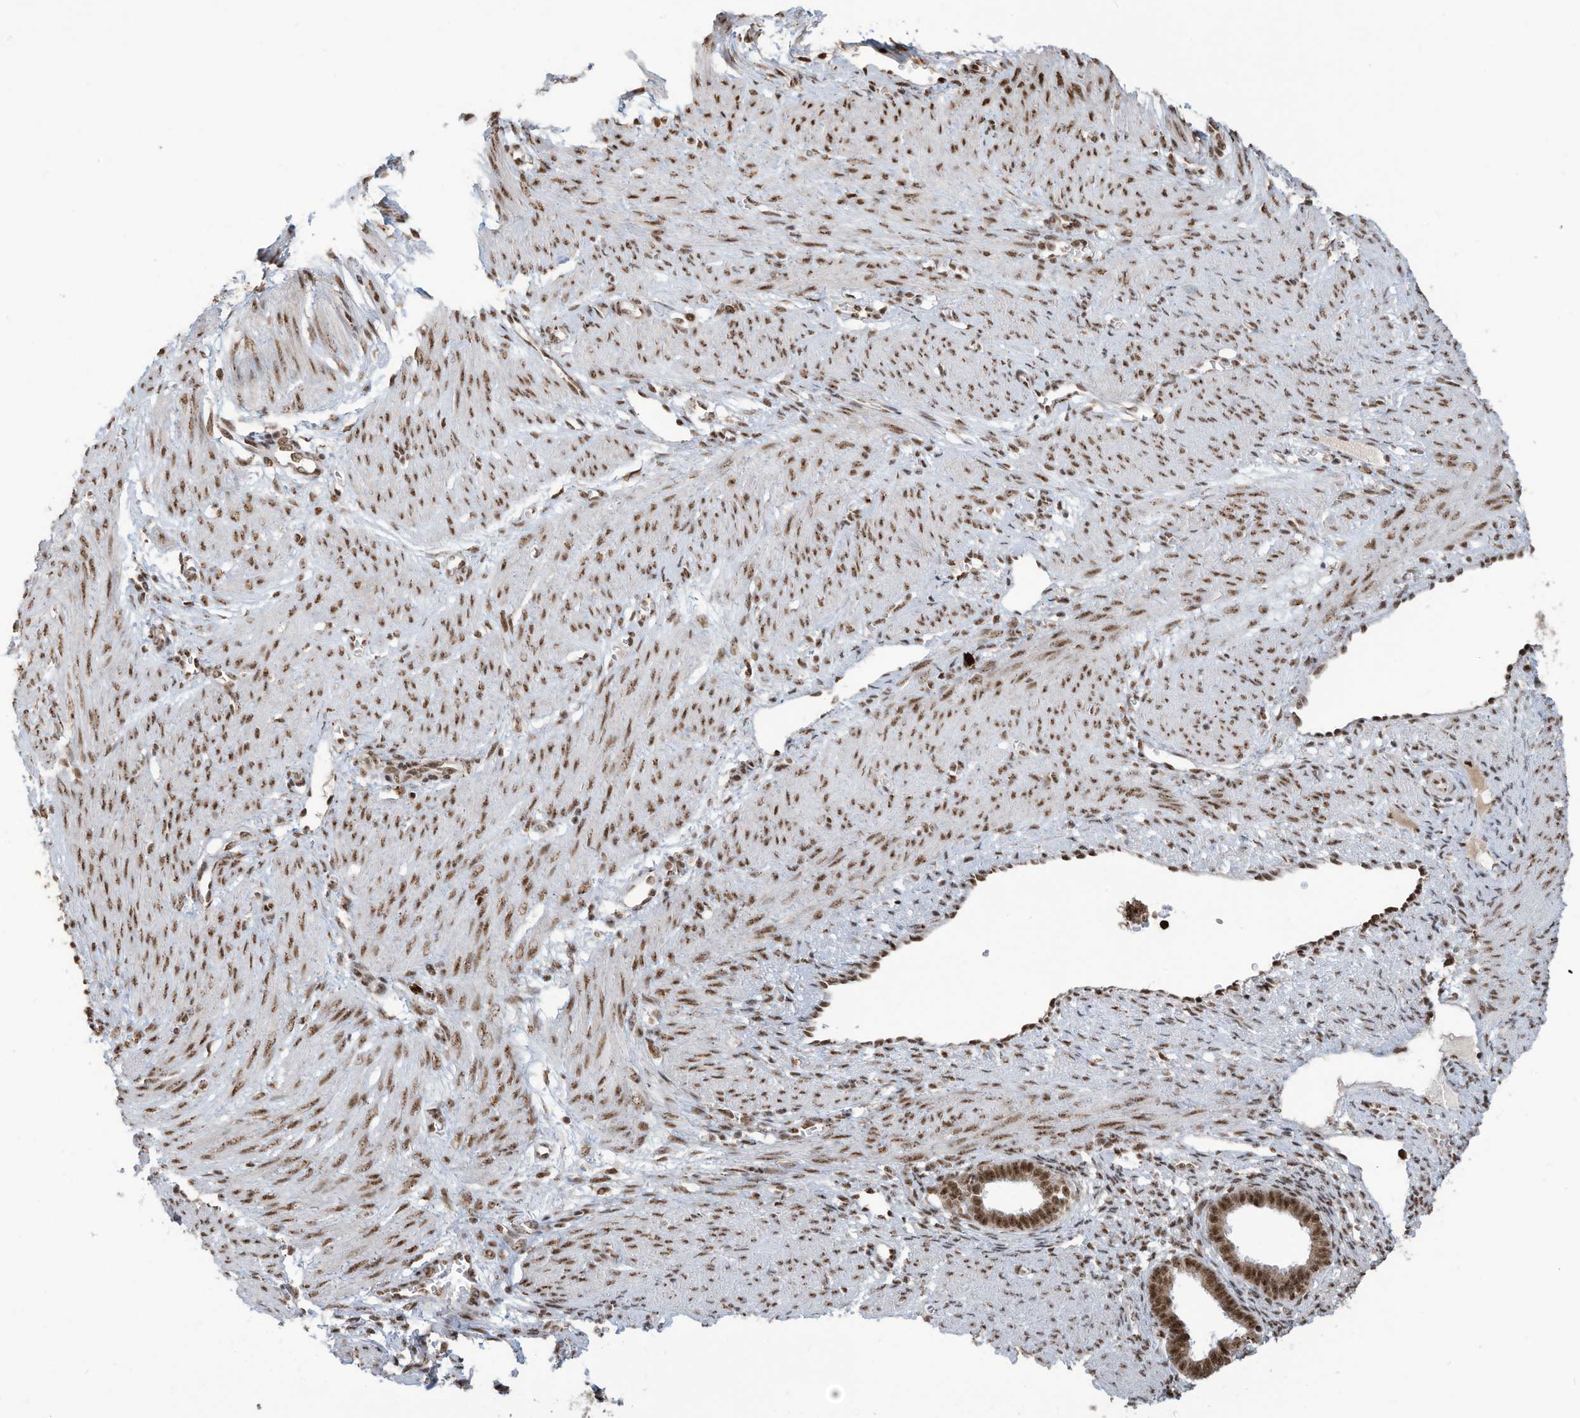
{"staining": {"intensity": "strong", "quantity": ">75%", "location": "nuclear"}, "tissue": "endometrium", "cell_type": "Cells in endometrial stroma", "image_type": "normal", "snomed": [{"axis": "morphology", "description": "Normal tissue, NOS"}, {"axis": "topography", "description": "Endometrium"}], "caption": "A high amount of strong nuclear expression is present in approximately >75% of cells in endometrial stroma in unremarkable endometrium.", "gene": "LBH", "patient": {"sex": "female", "age": 33}}